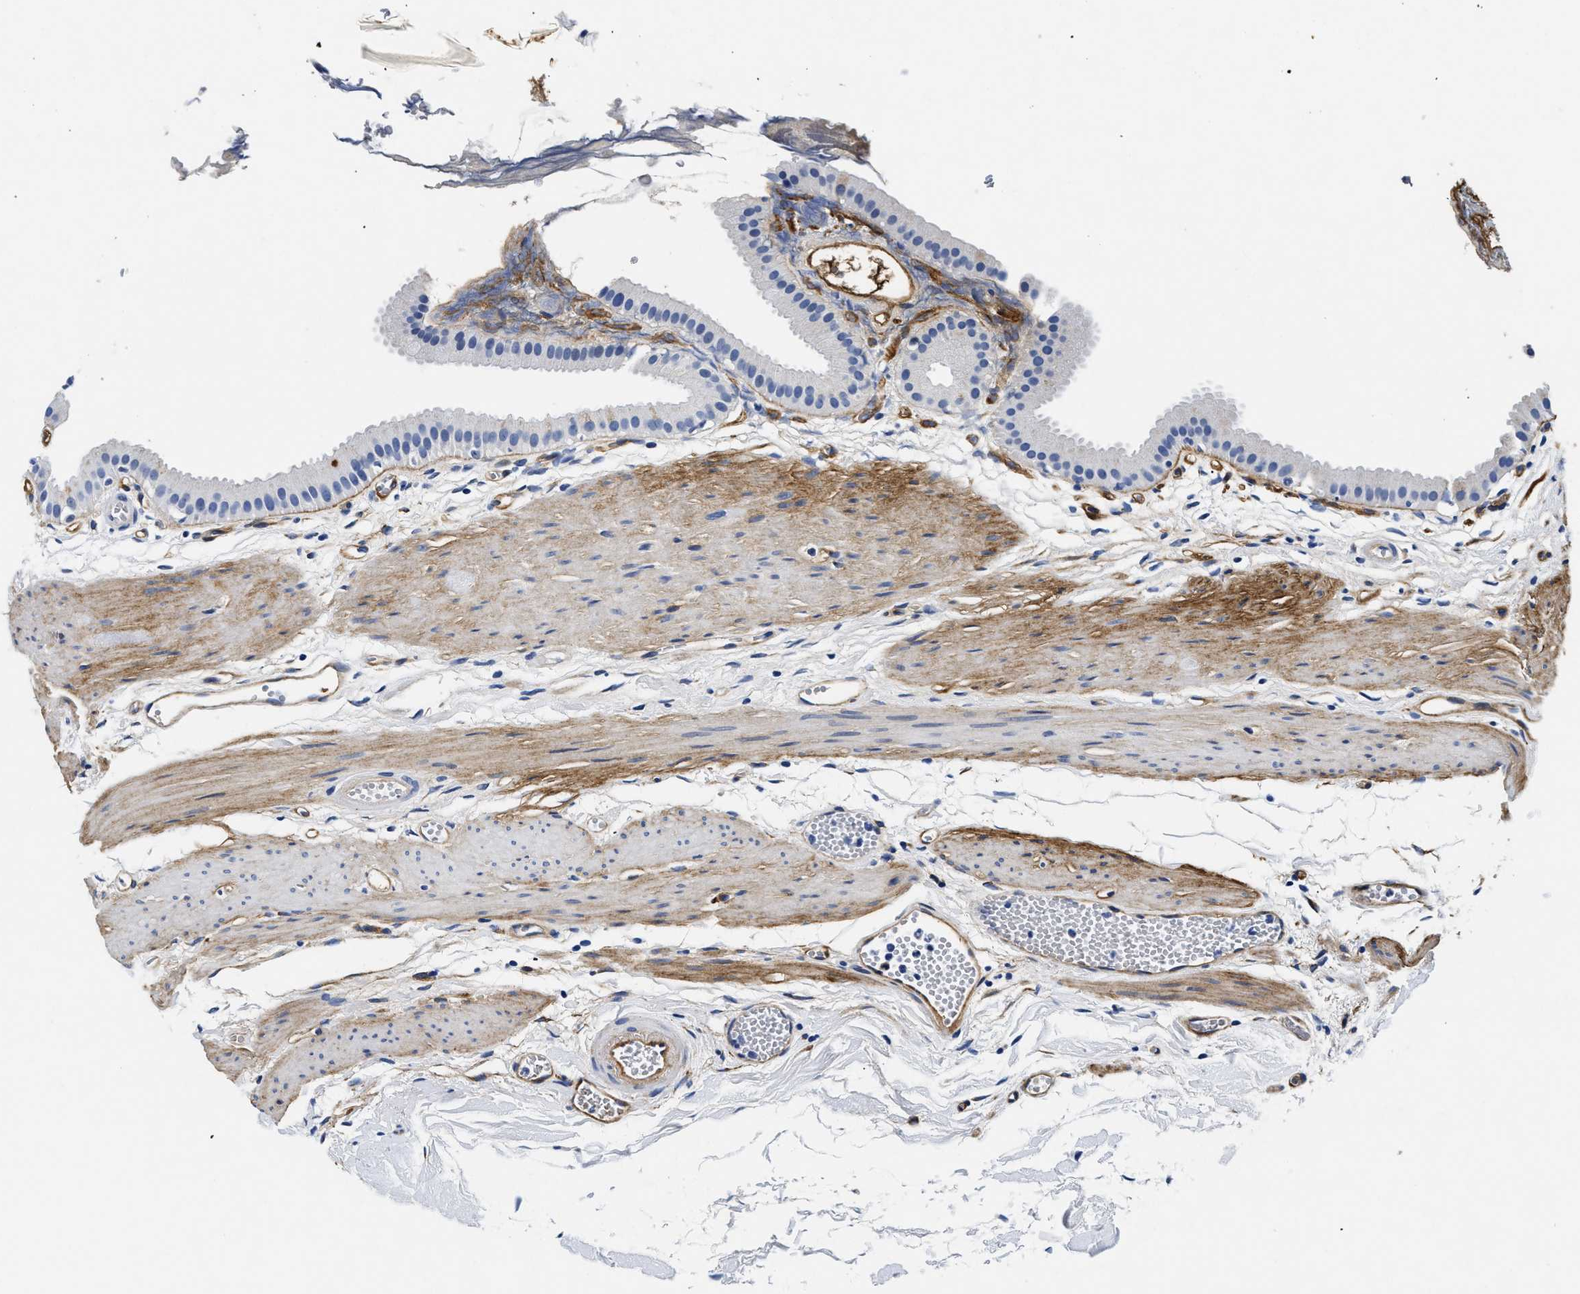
{"staining": {"intensity": "moderate", "quantity": "25%-75%", "location": "cytoplasmic/membranous"}, "tissue": "gallbladder", "cell_type": "Glandular cells", "image_type": "normal", "snomed": [{"axis": "morphology", "description": "Normal tissue, NOS"}, {"axis": "topography", "description": "Gallbladder"}], "caption": "A brown stain shows moderate cytoplasmic/membranous expression of a protein in glandular cells of unremarkable gallbladder.", "gene": "LAMA3", "patient": {"sex": "female", "age": 64}}